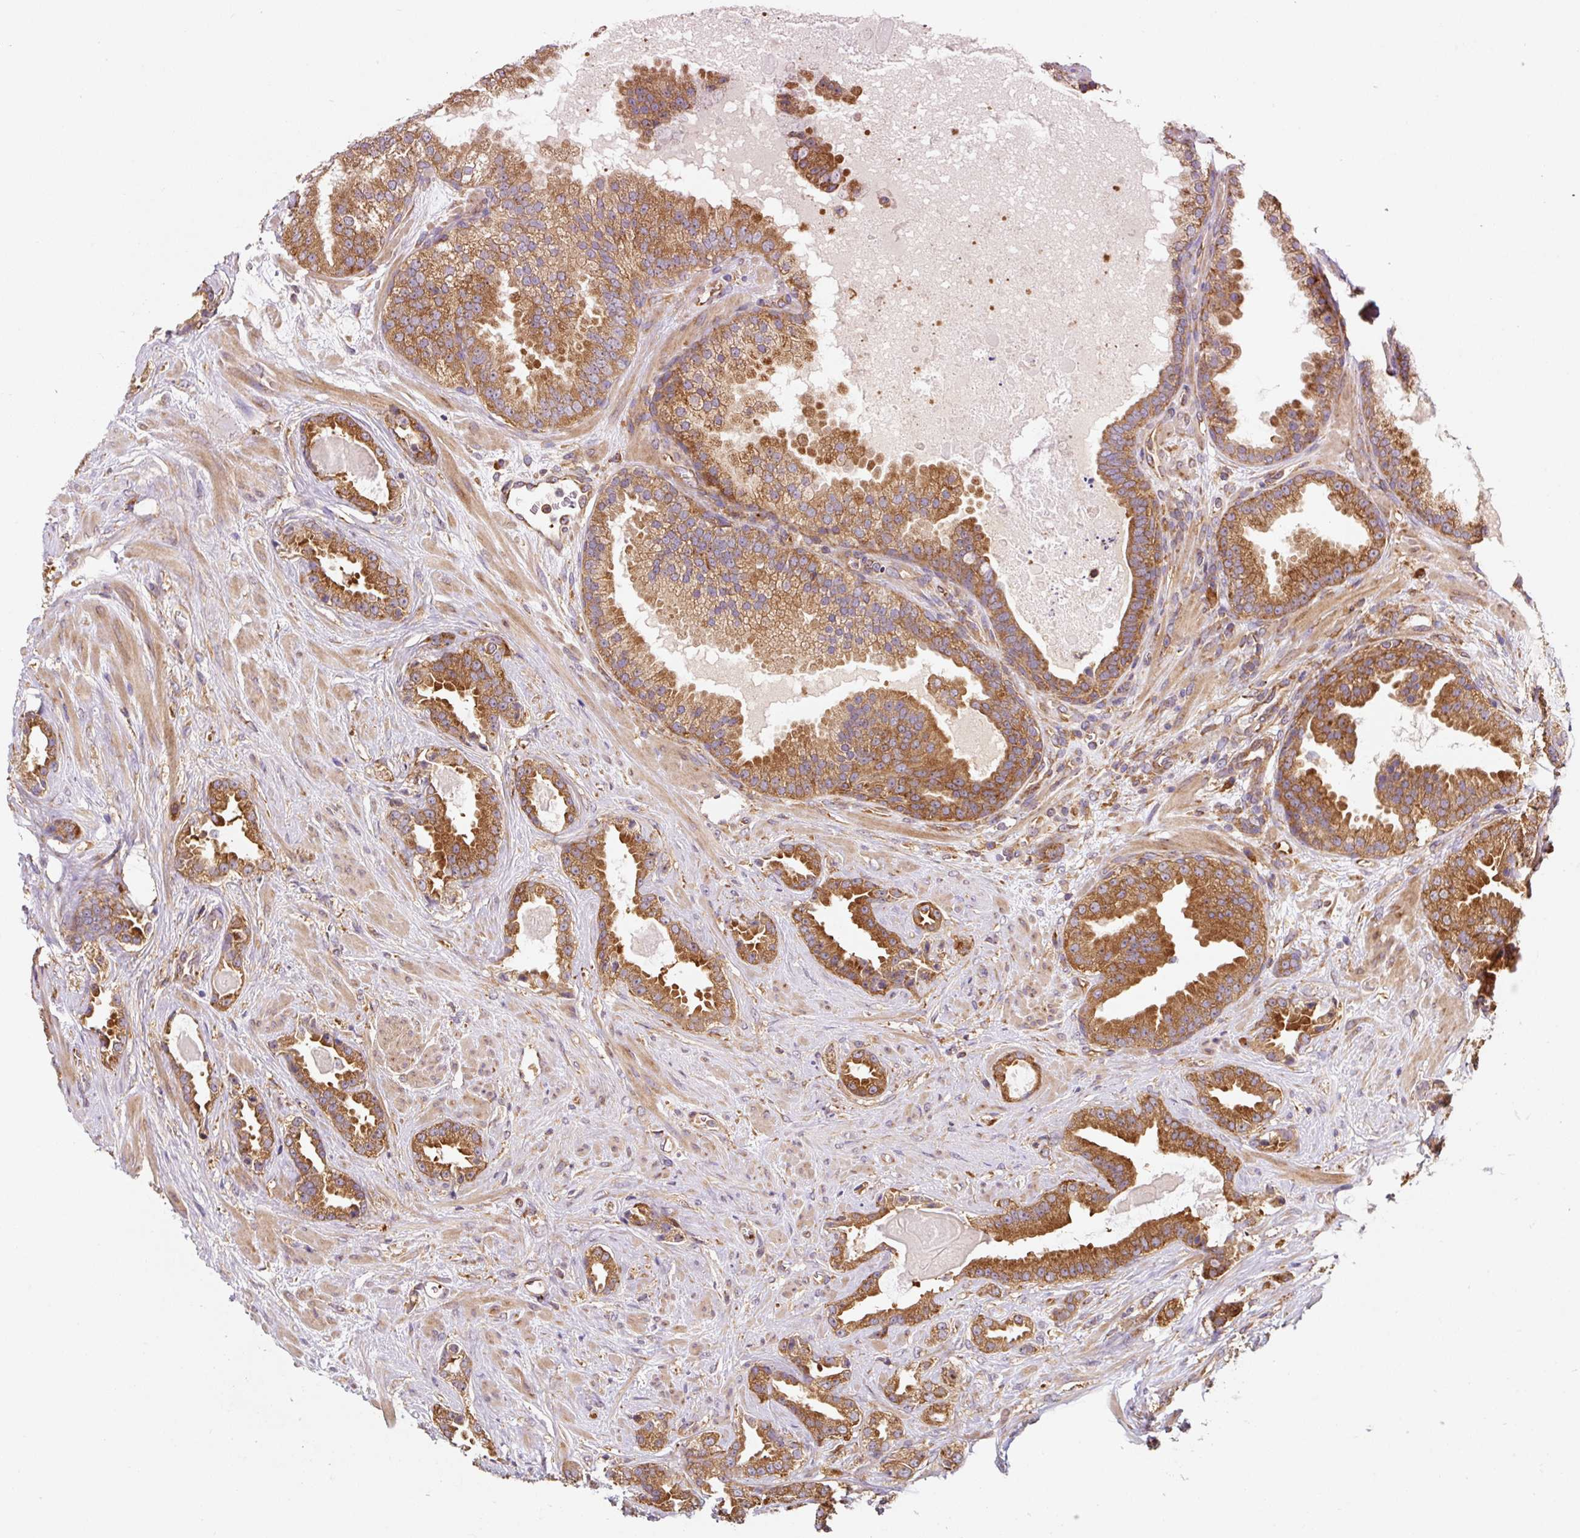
{"staining": {"intensity": "moderate", "quantity": ">75%", "location": "cytoplasmic/membranous"}, "tissue": "prostate cancer", "cell_type": "Tumor cells", "image_type": "cancer", "snomed": [{"axis": "morphology", "description": "Adenocarcinoma, Low grade"}, {"axis": "topography", "description": "Prostate"}], "caption": "Moderate cytoplasmic/membranous staining is identified in approximately >75% of tumor cells in low-grade adenocarcinoma (prostate). The staining was performed using DAB (3,3'-diaminobenzidine), with brown indicating positive protein expression. Nuclei are stained blue with hematoxylin.", "gene": "EIF2S2", "patient": {"sex": "male", "age": 62}}